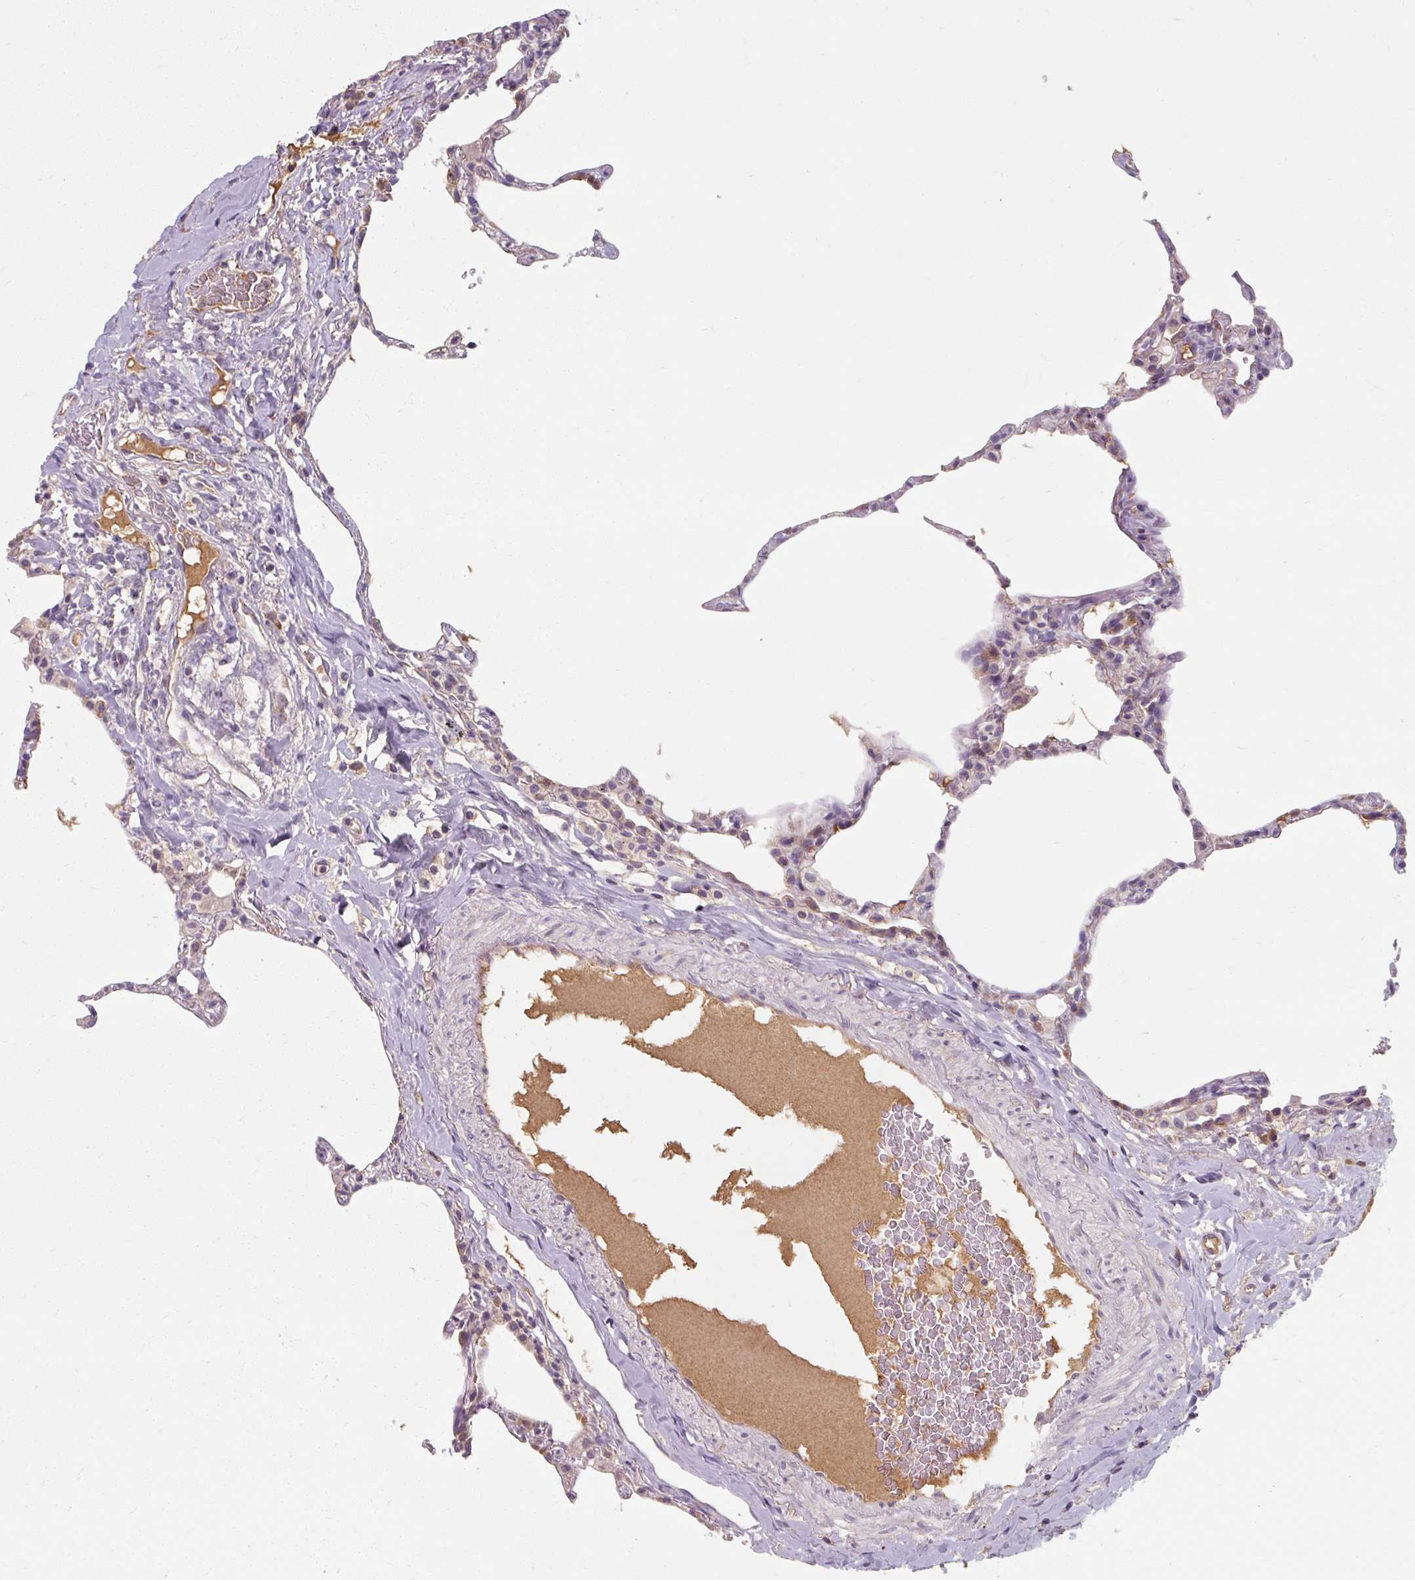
{"staining": {"intensity": "negative", "quantity": "none", "location": "none"}, "tissue": "lung", "cell_type": "Alveolar cells", "image_type": "normal", "snomed": [{"axis": "morphology", "description": "Normal tissue, NOS"}, {"axis": "topography", "description": "Lung"}], "caption": "Alveolar cells are negative for protein expression in unremarkable human lung. (DAB immunohistochemistry visualized using brightfield microscopy, high magnification).", "gene": "TSEN54", "patient": {"sex": "female", "age": 57}}